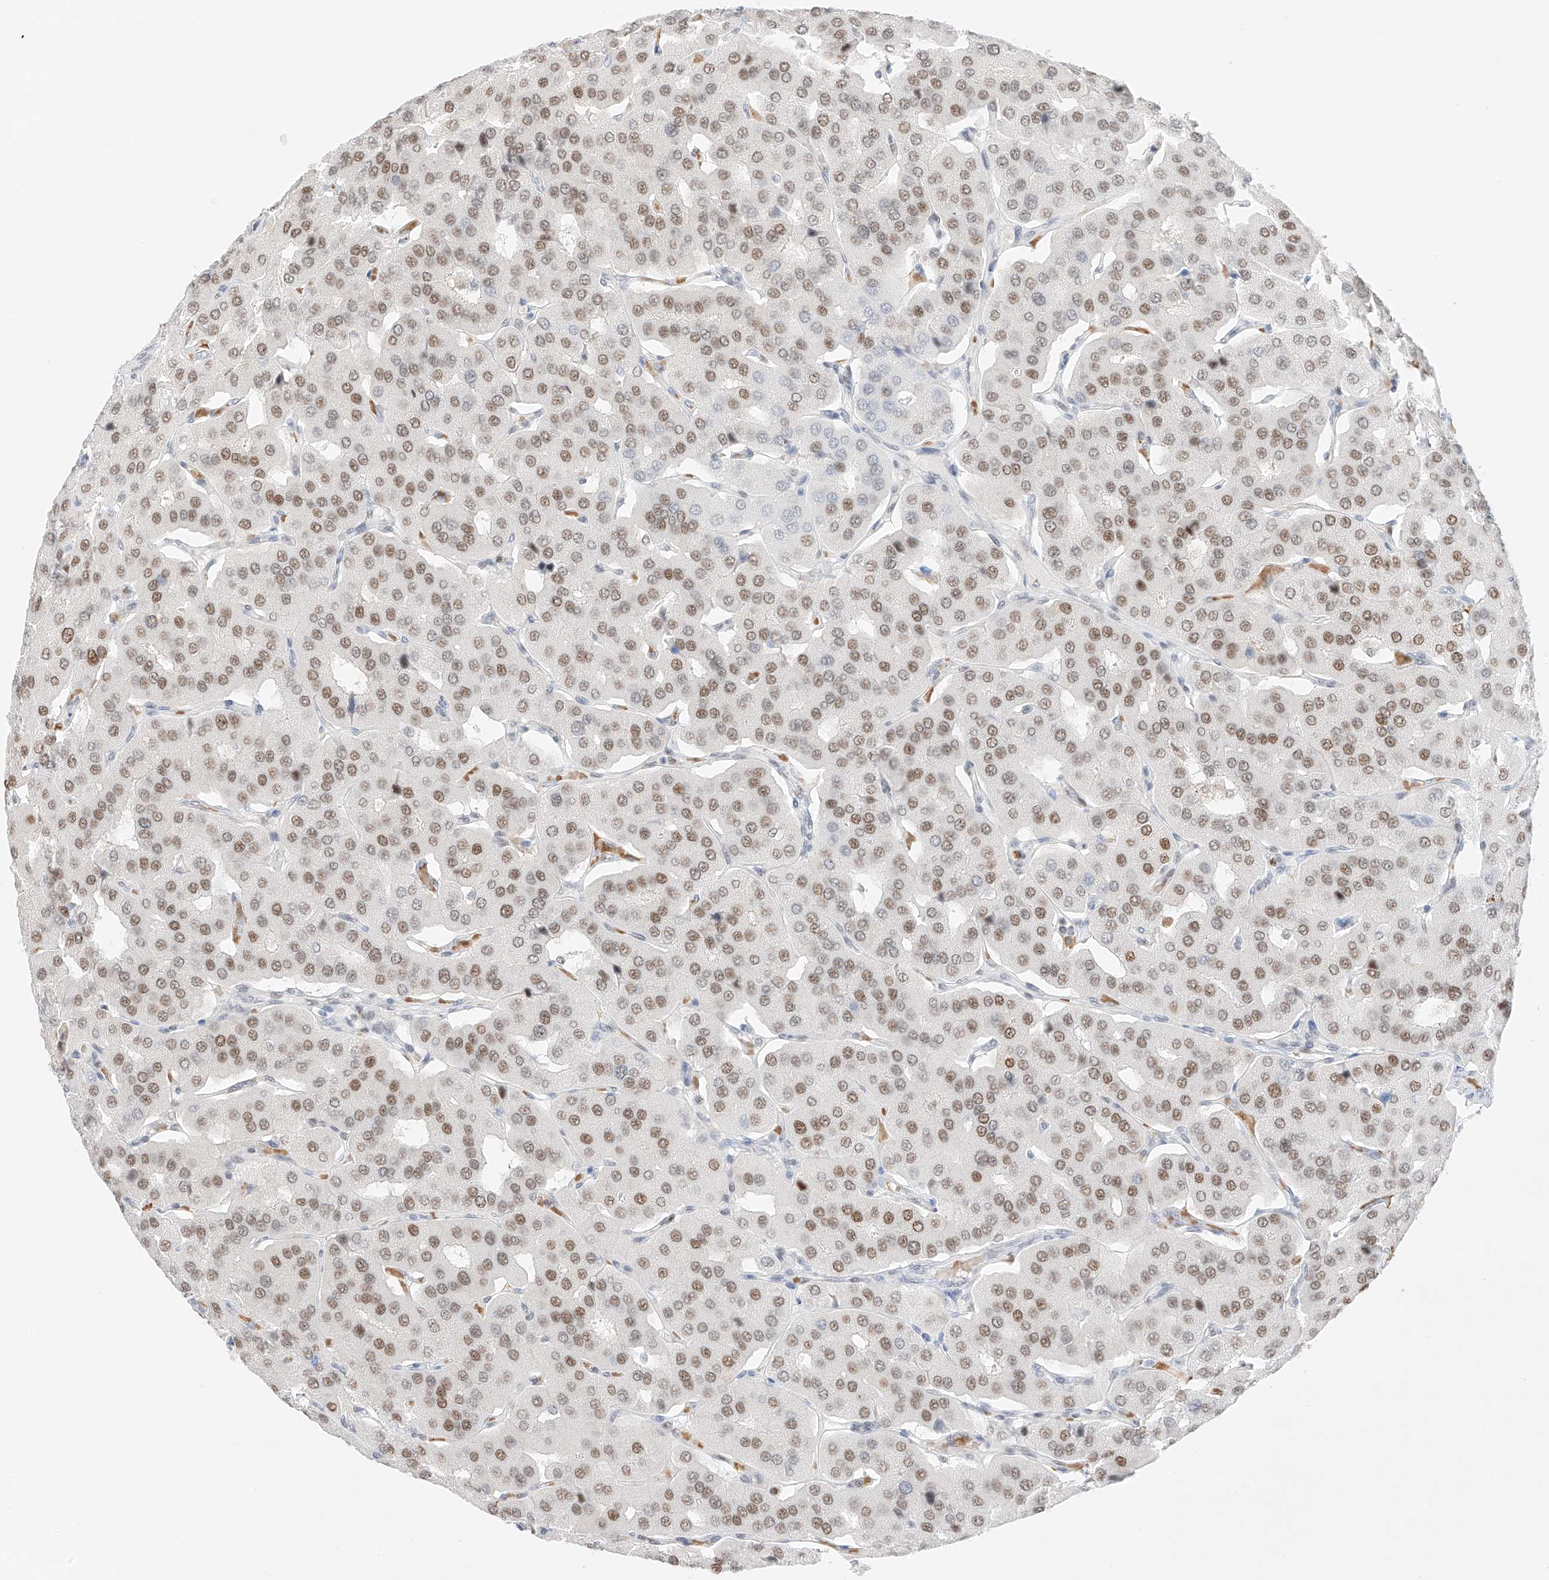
{"staining": {"intensity": "moderate", "quantity": ">75%", "location": "nuclear"}, "tissue": "parathyroid gland", "cell_type": "Glandular cells", "image_type": "normal", "snomed": [{"axis": "morphology", "description": "Normal tissue, NOS"}, {"axis": "morphology", "description": "Adenoma, NOS"}, {"axis": "topography", "description": "Parathyroid gland"}], "caption": "Protein staining of benign parathyroid gland displays moderate nuclear expression in about >75% of glandular cells.", "gene": "APIP", "patient": {"sex": "female", "age": 86}}